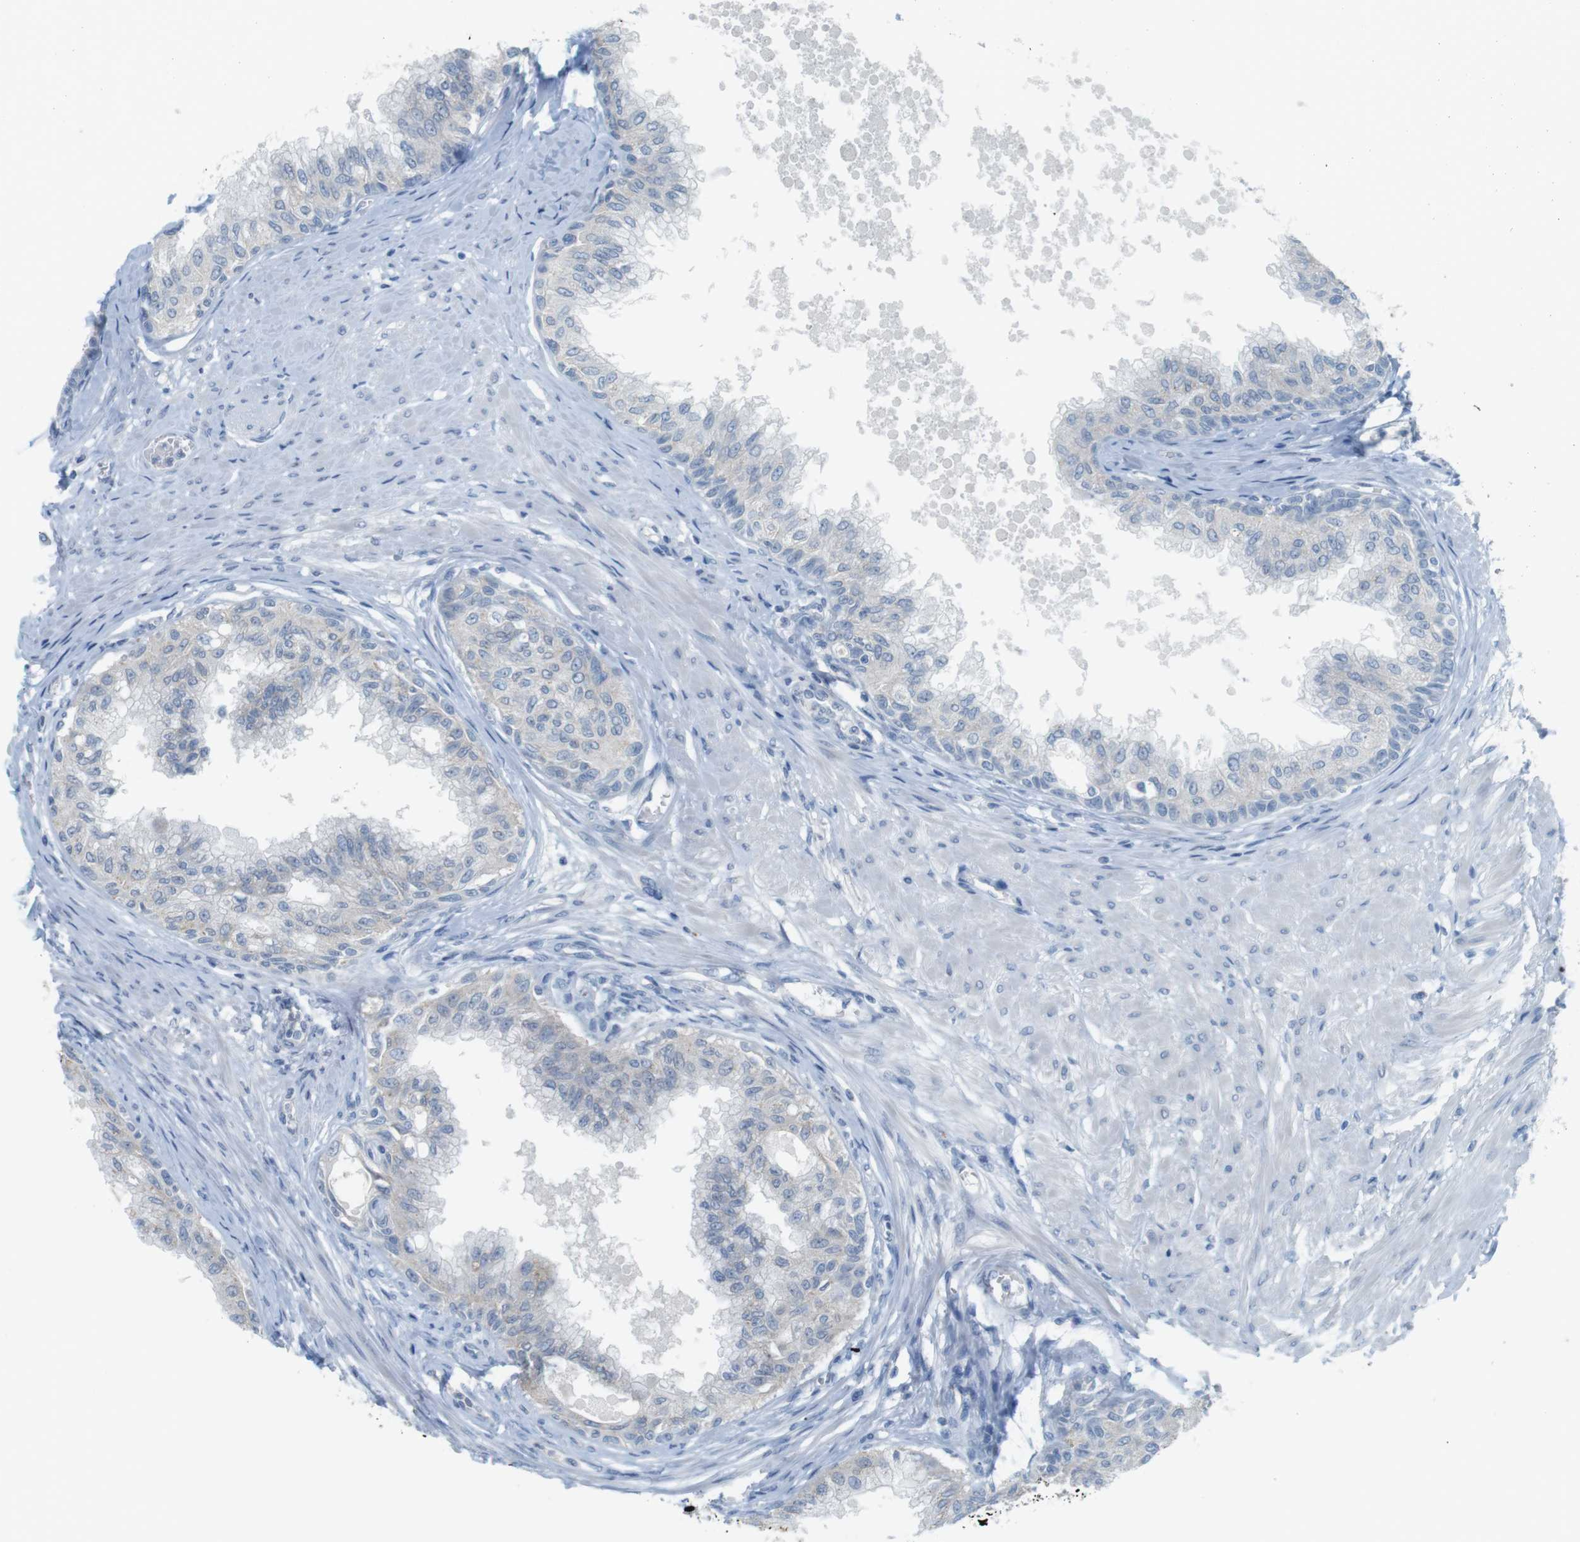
{"staining": {"intensity": "negative", "quantity": "none", "location": "none"}, "tissue": "prostate", "cell_type": "Glandular cells", "image_type": "normal", "snomed": [{"axis": "morphology", "description": "Normal tissue, NOS"}, {"axis": "topography", "description": "Prostate"}, {"axis": "topography", "description": "Seminal veicle"}], "caption": "High magnification brightfield microscopy of normal prostate stained with DAB (3,3'-diaminobenzidine) (brown) and counterstained with hematoxylin (blue): glandular cells show no significant expression. (DAB (3,3'-diaminobenzidine) immunohistochemistry with hematoxylin counter stain).", "gene": "MUC5B", "patient": {"sex": "male", "age": 60}}